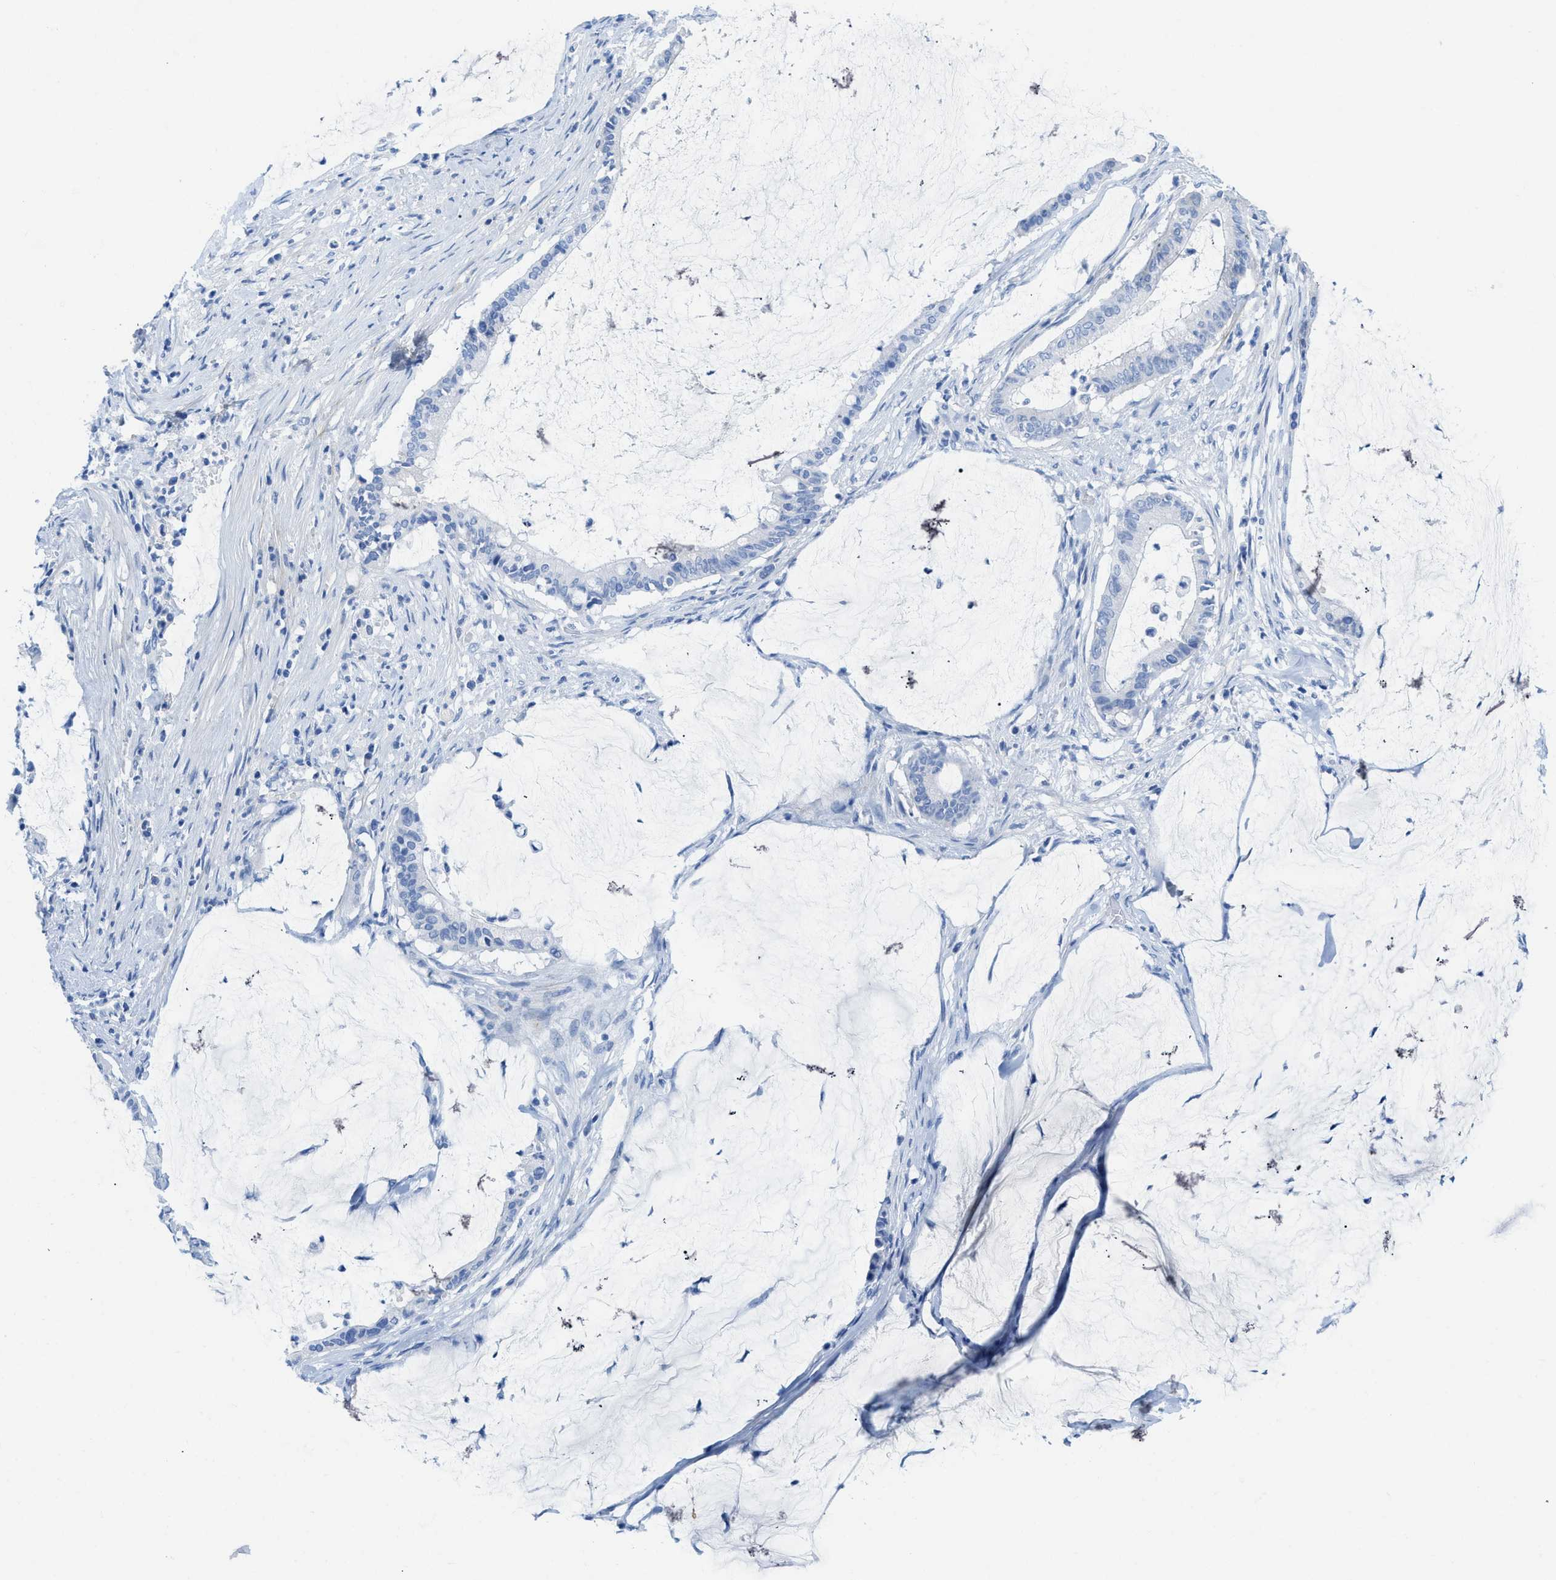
{"staining": {"intensity": "negative", "quantity": "none", "location": "none"}, "tissue": "pancreatic cancer", "cell_type": "Tumor cells", "image_type": "cancer", "snomed": [{"axis": "morphology", "description": "Adenocarcinoma, NOS"}, {"axis": "topography", "description": "Pancreas"}], "caption": "High power microscopy photomicrograph of an IHC photomicrograph of pancreatic cancer (adenocarcinoma), revealing no significant expression in tumor cells. The staining was performed using DAB (3,3'-diaminobenzidine) to visualize the protein expression in brown, while the nuclei were stained in blue with hematoxylin (Magnification: 20x).", "gene": "COL3A1", "patient": {"sex": "male", "age": 41}}